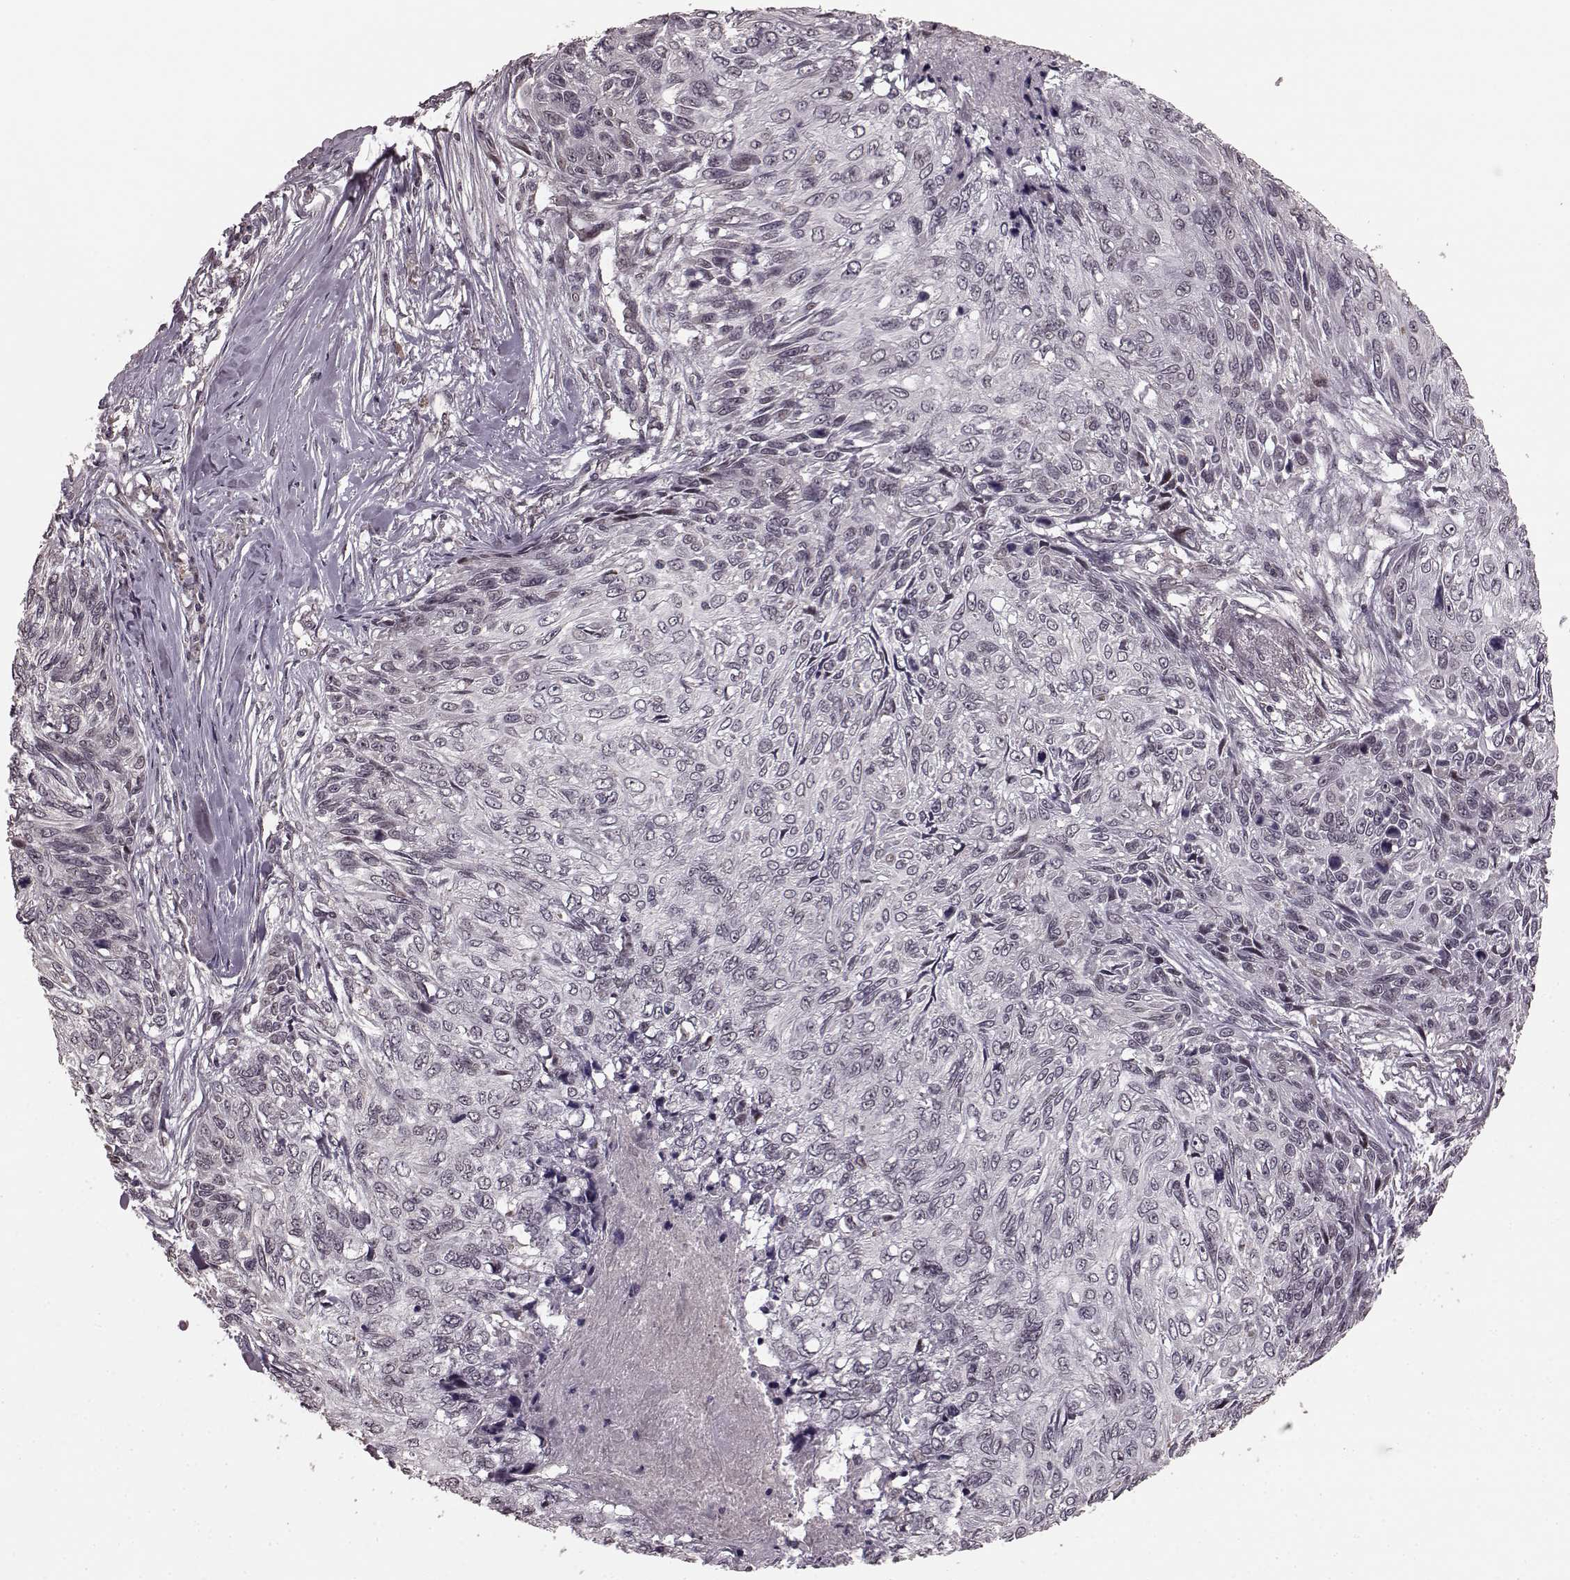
{"staining": {"intensity": "negative", "quantity": "none", "location": "none"}, "tissue": "skin cancer", "cell_type": "Tumor cells", "image_type": "cancer", "snomed": [{"axis": "morphology", "description": "Squamous cell carcinoma, NOS"}, {"axis": "topography", "description": "Skin"}], "caption": "DAB immunohistochemical staining of human squamous cell carcinoma (skin) demonstrates no significant staining in tumor cells.", "gene": "PLCB4", "patient": {"sex": "male", "age": 92}}